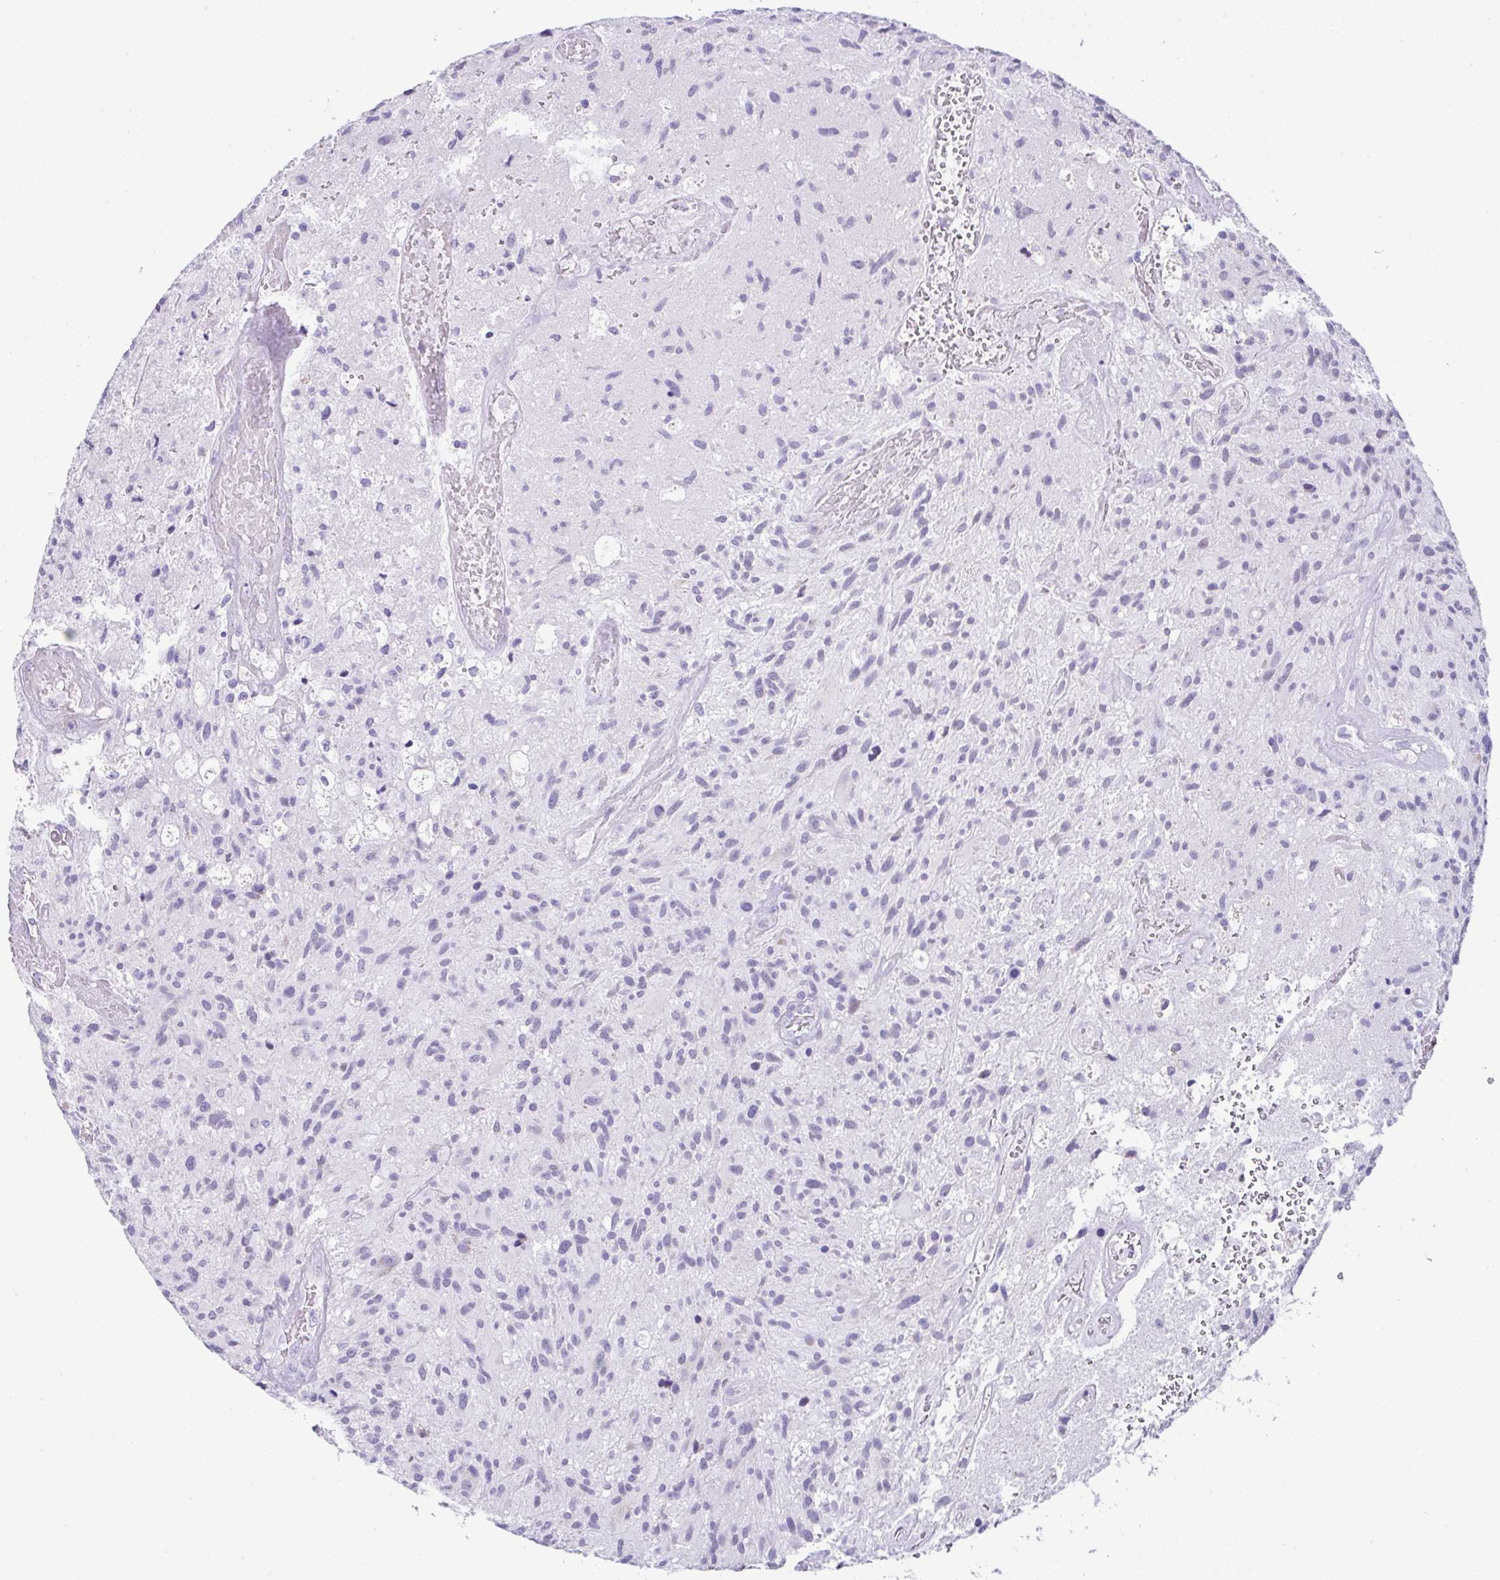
{"staining": {"intensity": "negative", "quantity": "none", "location": "none"}, "tissue": "glioma", "cell_type": "Tumor cells", "image_type": "cancer", "snomed": [{"axis": "morphology", "description": "Glioma, malignant, High grade"}, {"axis": "topography", "description": "Brain"}], "caption": "Glioma was stained to show a protein in brown. There is no significant staining in tumor cells. Nuclei are stained in blue.", "gene": "RNF183", "patient": {"sex": "female", "age": 70}}